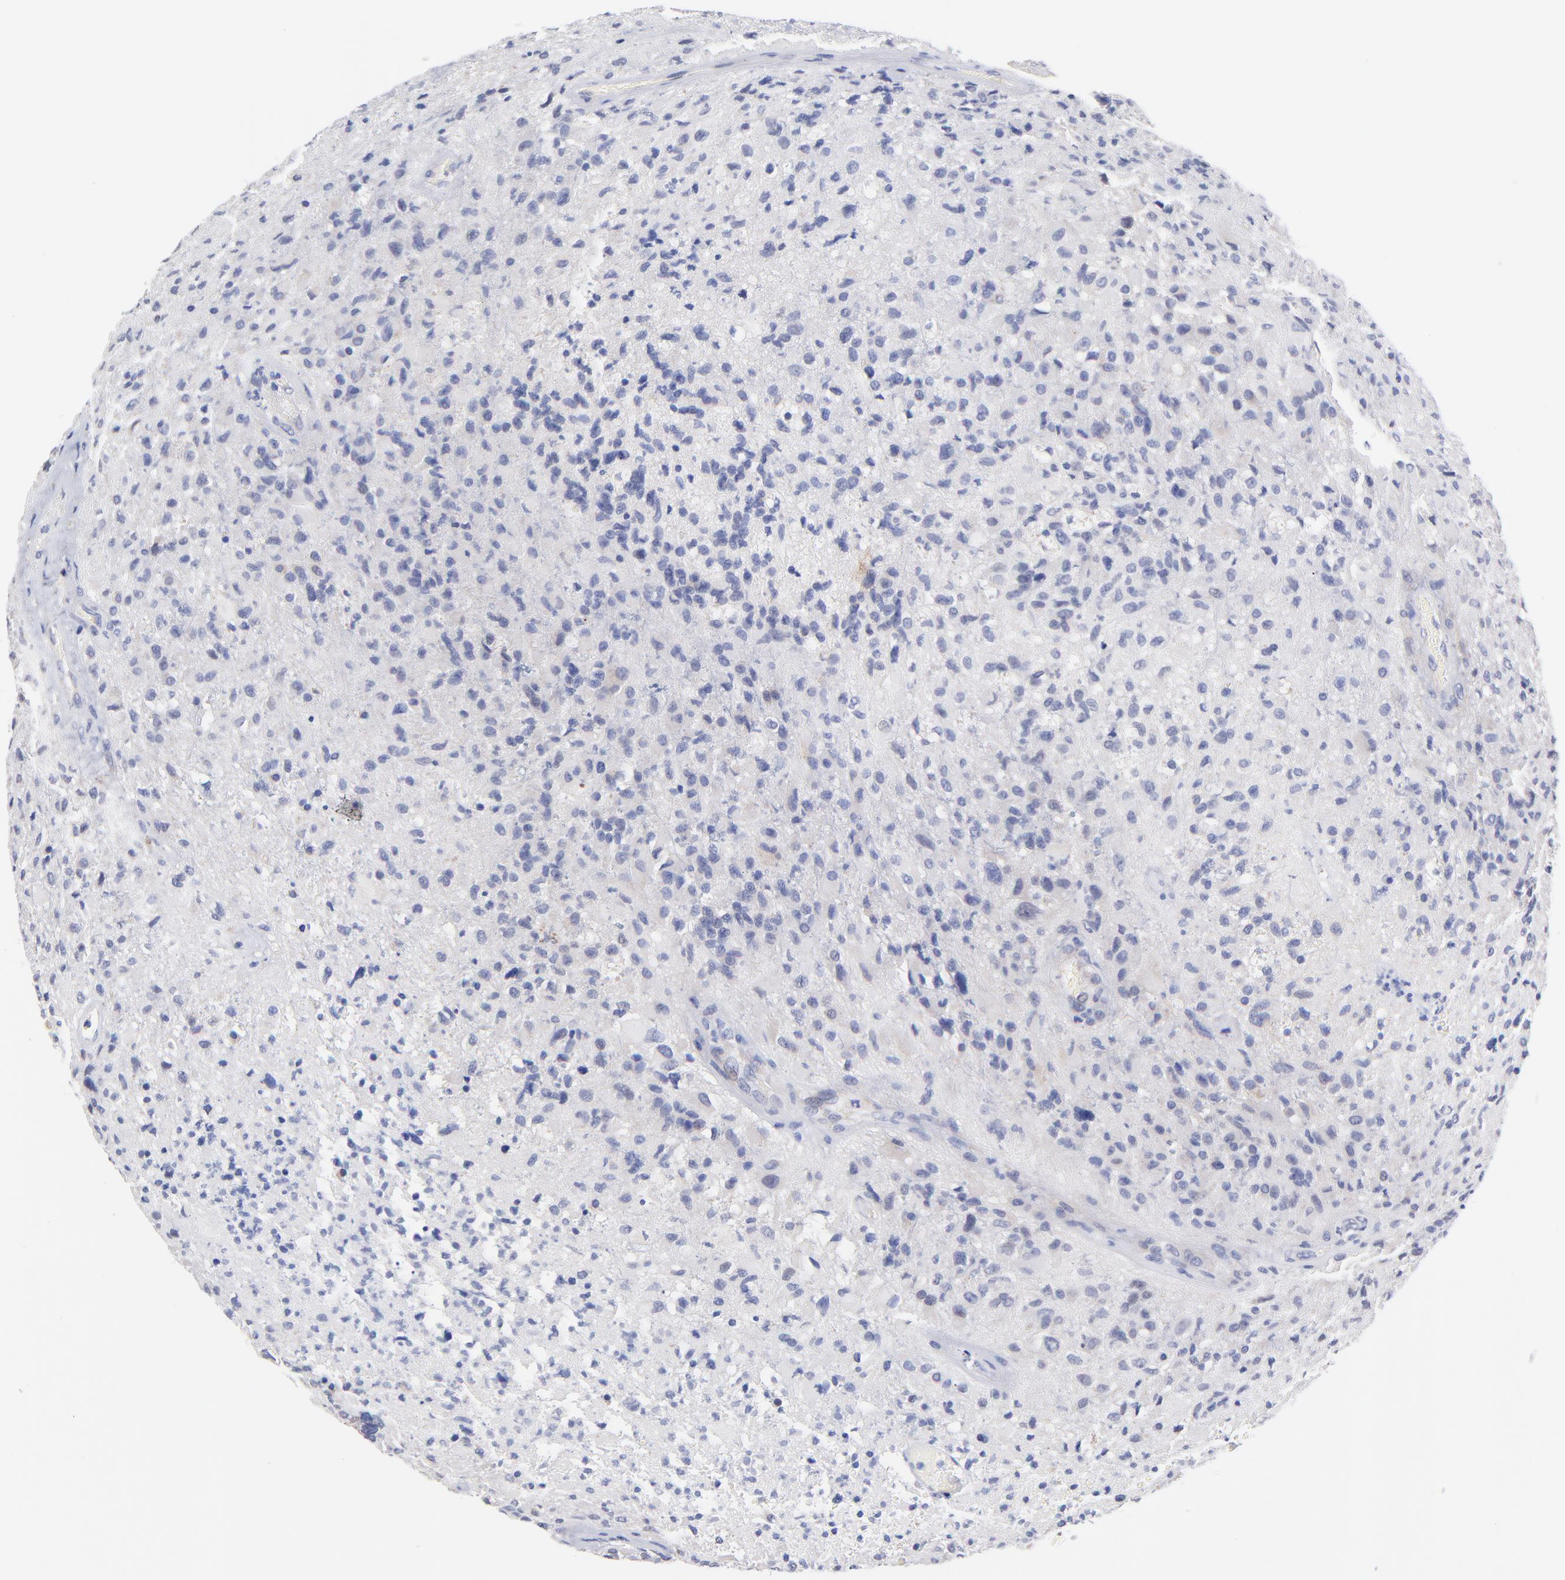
{"staining": {"intensity": "negative", "quantity": "none", "location": "none"}, "tissue": "glioma", "cell_type": "Tumor cells", "image_type": "cancer", "snomed": [{"axis": "morphology", "description": "Glioma, malignant, High grade"}, {"axis": "topography", "description": "Brain"}], "caption": "Histopathology image shows no protein expression in tumor cells of high-grade glioma (malignant) tissue.", "gene": "TWNK", "patient": {"sex": "male", "age": 69}}